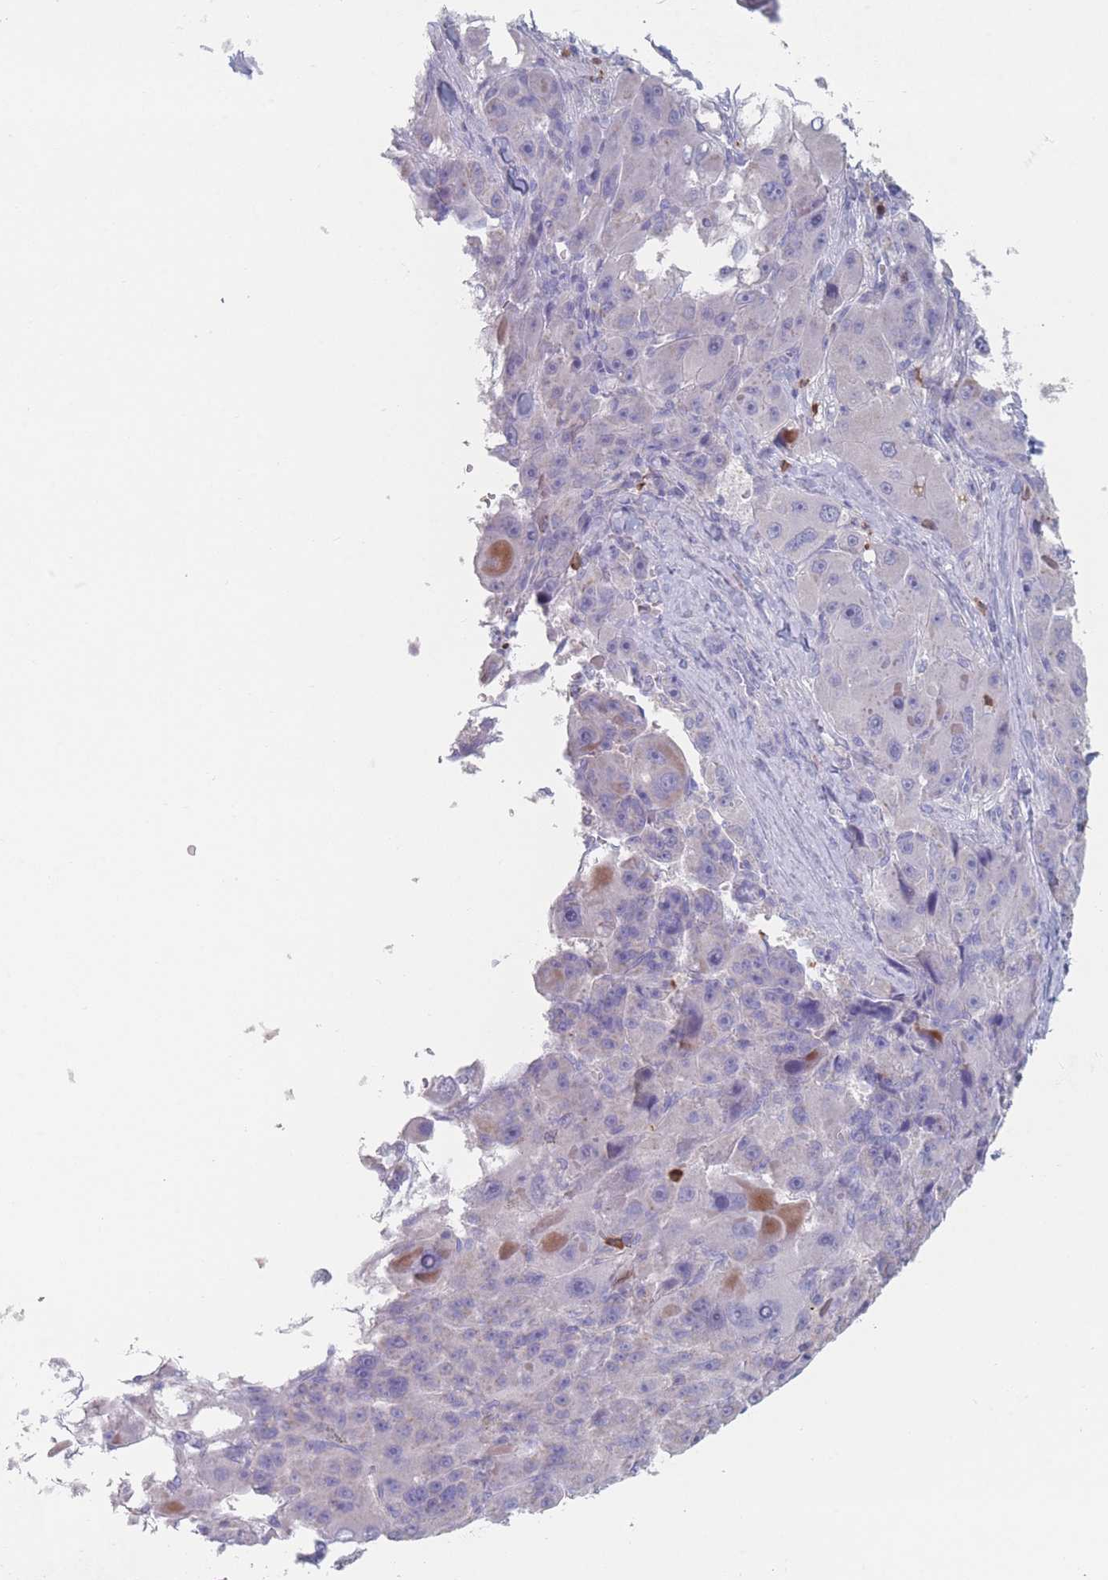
{"staining": {"intensity": "negative", "quantity": "none", "location": "none"}, "tissue": "liver cancer", "cell_type": "Tumor cells", "image_type": "cancer", "snomed": [{"axis": "morphology", "description": "Carcinoma, Hepatocellular, NOS"}, {"axis": "topography", "description": "Liver"}], "caption": "Tumor cells show no significant staining in hepatocellular carcinoma (liver).", "gene": "ATP1A3", "patient": {"sex": "male", "age": 76}}